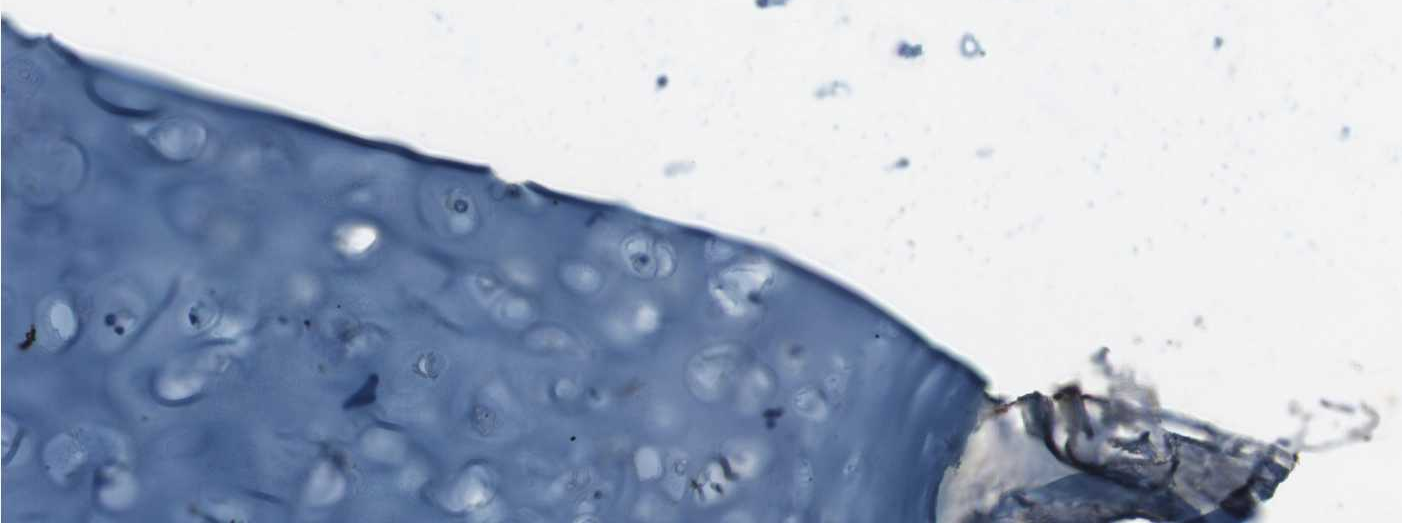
{"staining": {"intensity": "weak", "quantity": ">75%", "location": "cytoplasmic/membranous"}, "tissue": "adipose tissue", "cell_type": "Adipocytes", "image_type": "normal", "snomed": [{"axis": "morphology", "description": "Normal tissue, NOS"}, {"axis": "topography", "description": "Bronchus"}], "caption": "Immunohistochemical staining of normal adipose tissue reveals >75% levels of weak cytoplasmic/membranous protein positivity in about >75% of adipocytes. (DAB IHC with brightfield microscopy, high magnification).", "gene": "LEP", "patient": {"sex": "female", "age": 73}}